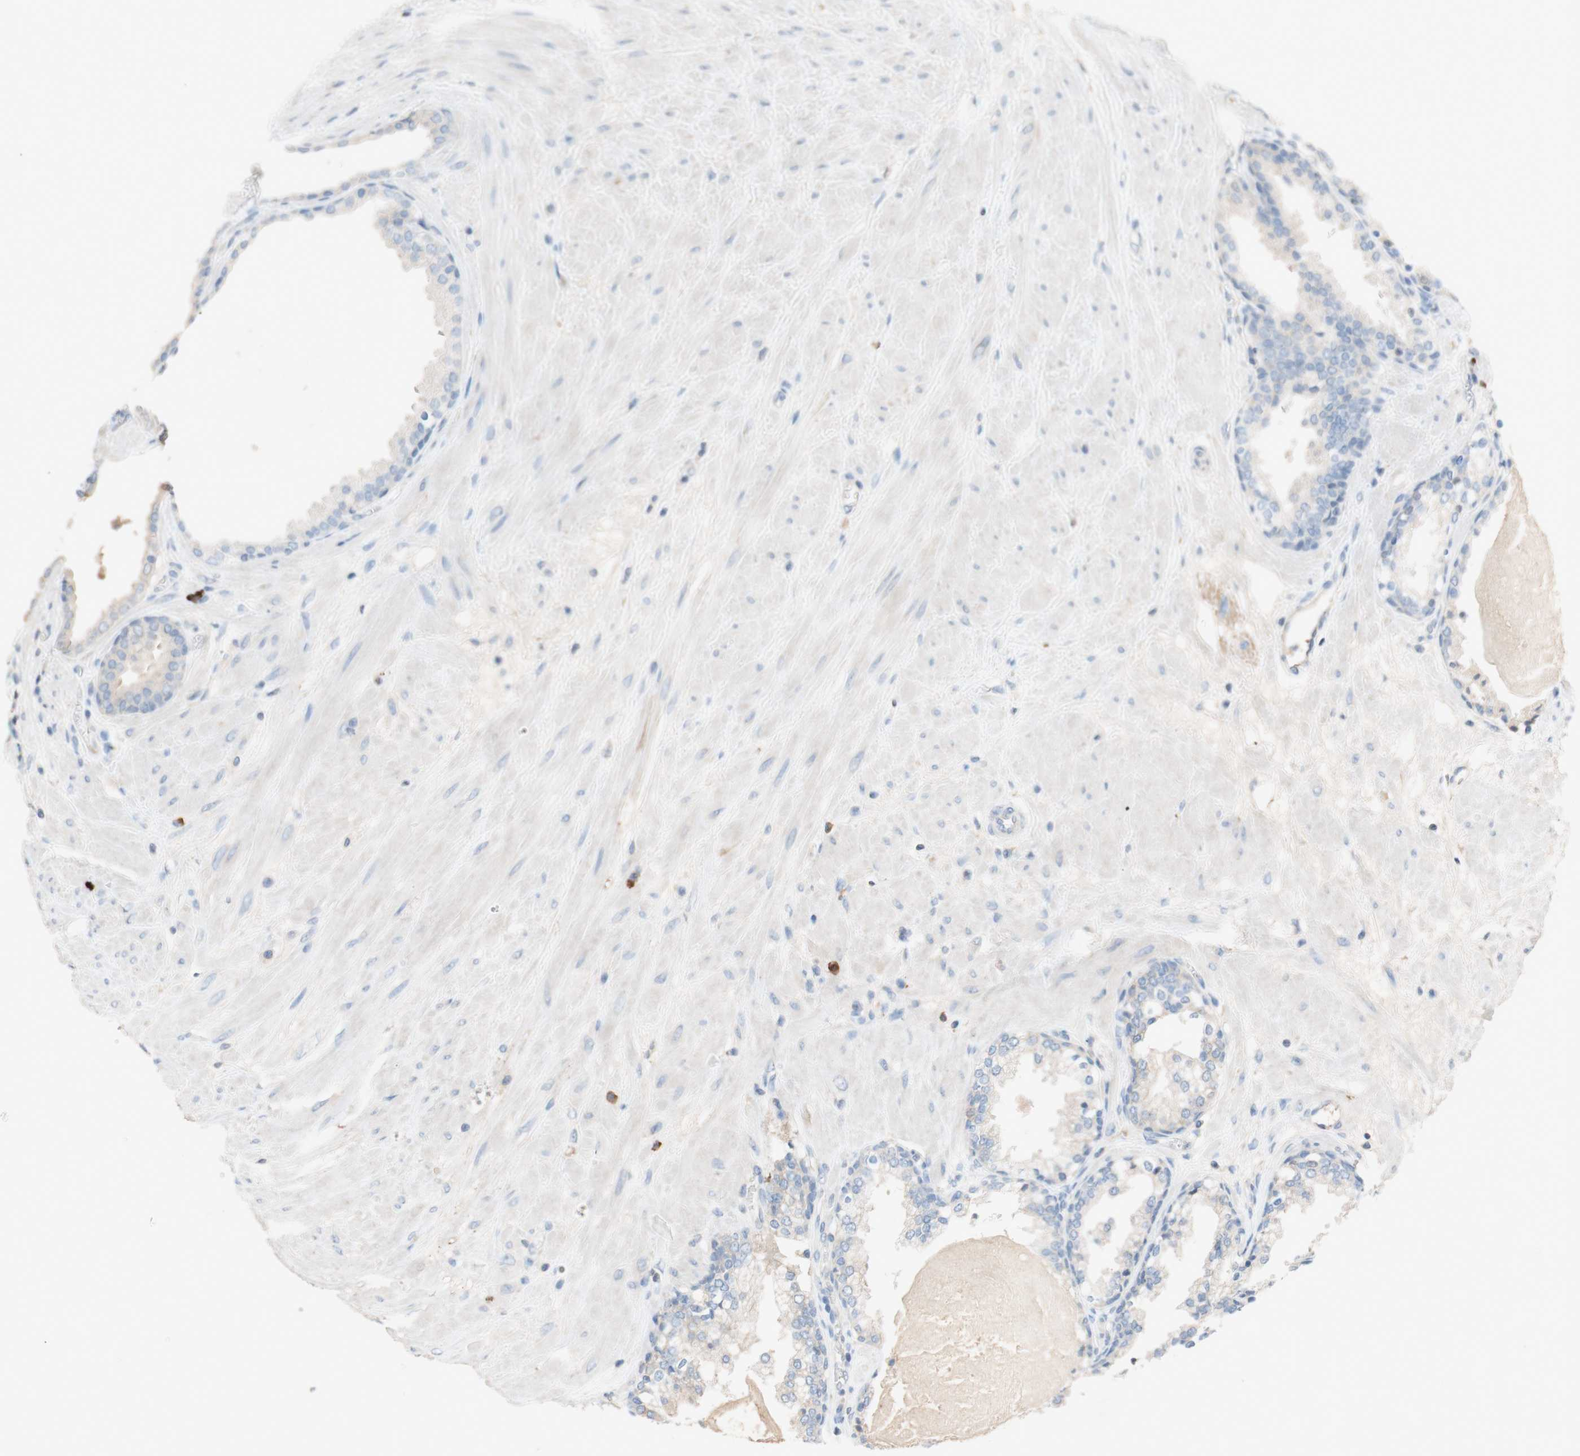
{"staining": {"intensity": "weak", "quantity": ">75%", "location": "cytoplasmic/membranous"}, "tissue": "prostate", "cell_type": "Glandular cells", "image_type": "normal", "snomed": [{"axis": "morphology", "description": "Normal tissue, NOS"}, {"axis": "topography", "description": "Prostate"}], "caption": "High-magnification brightfield microscopy of unremarkable prostate stained with DAB (3,3'-diaminobenzidine) (brown) and counterstained with hematoxylin (blue). glandular cells exhibit weak cytoplasmic/membranous positivity is seen in approximately>75% of cells. (IHC, brightfield microscopy, high magnification).", "gene": "PACSIN1", "patient": {"sex": "male", "age": 51}}